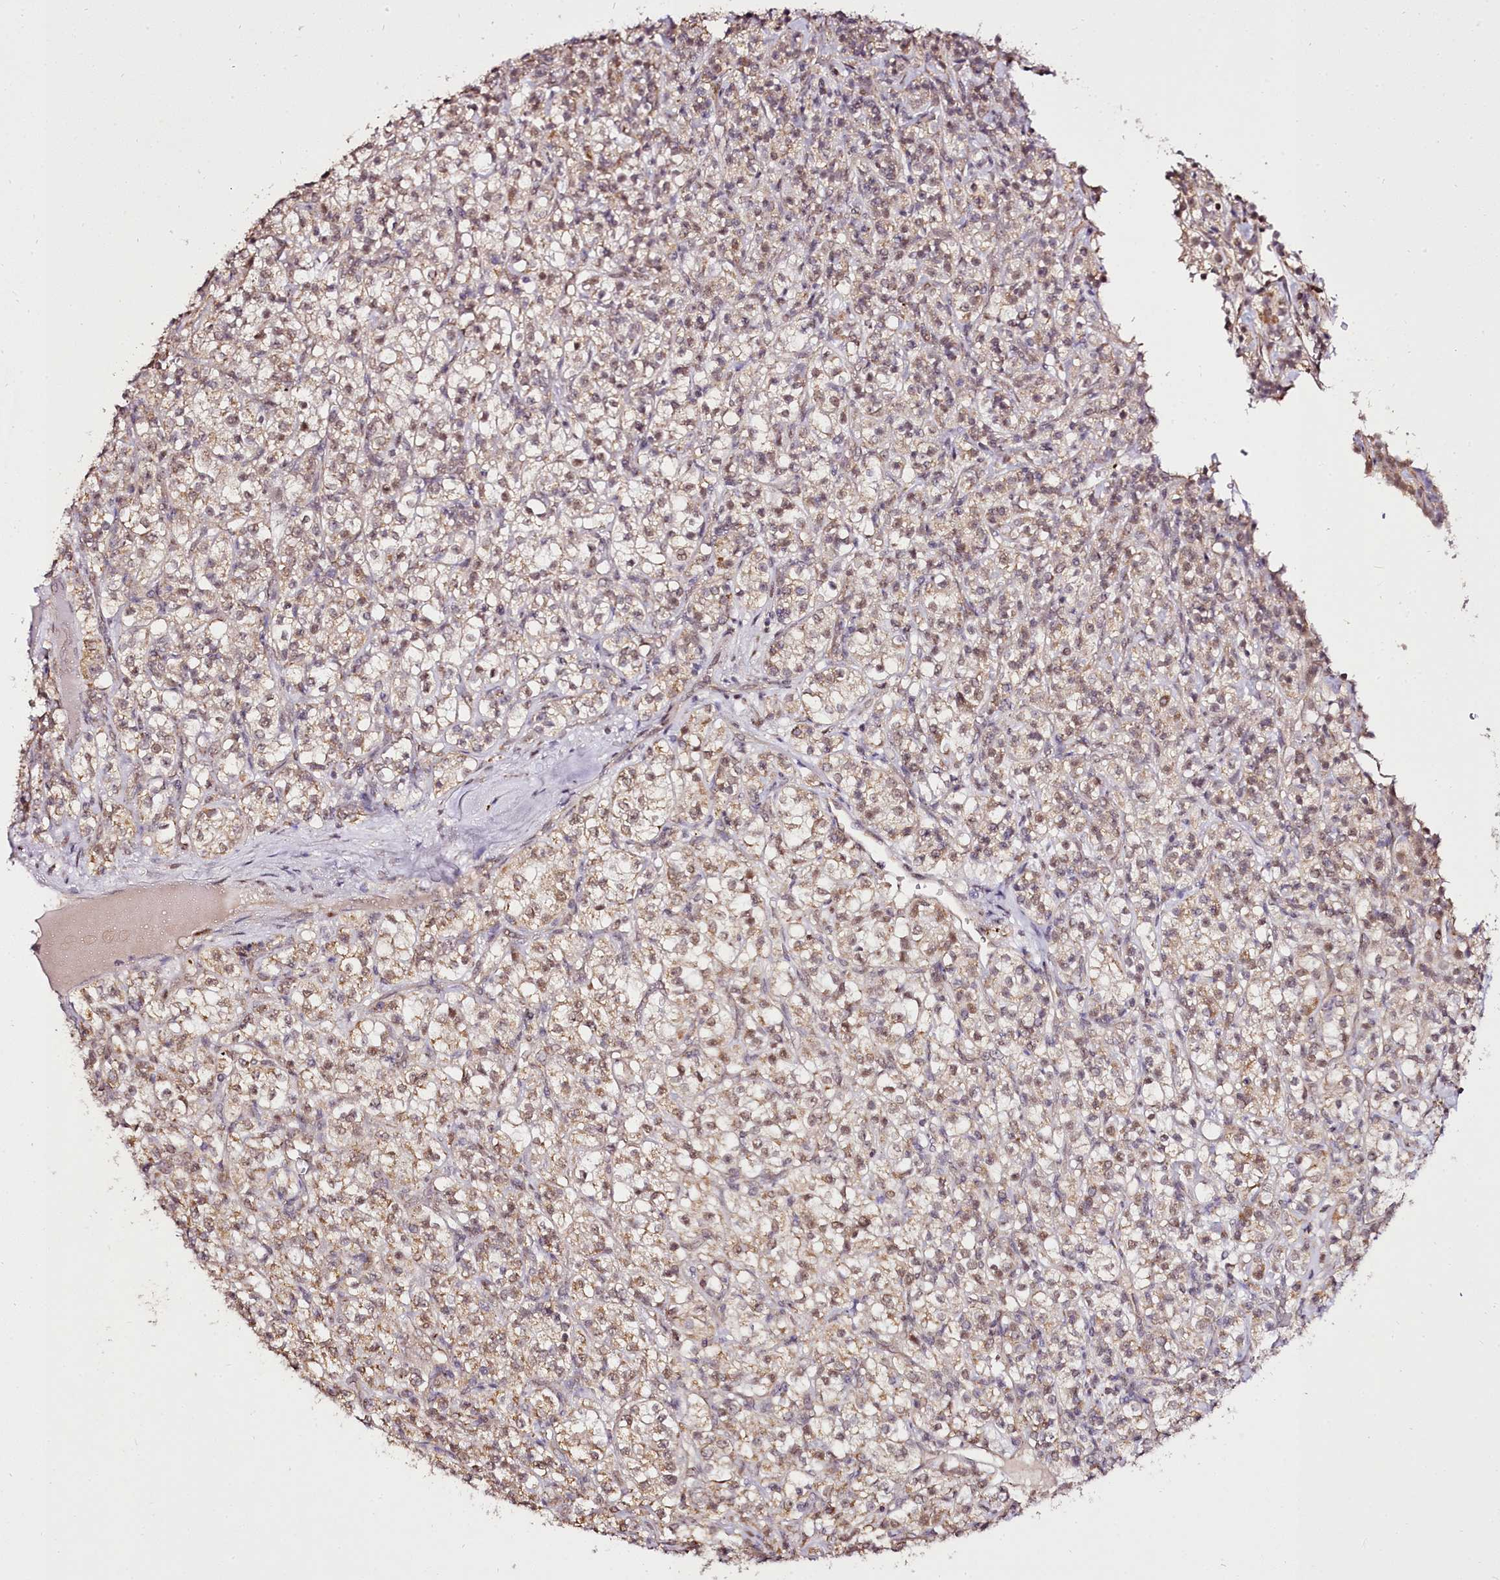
{"staining": {"intensity": "weak", "quantity": ">75%", "location": "cytoplasmic/membranous,nuclear"}, "tissue": "renal cancer", "cell_type": "Tumor cells", "image_type": "cancer", "snomed": [{"axis": "morphology", "description": "Adenocarcinoma, NOS"}, {"axis": "topography", "description": "Kidney"}], "caption": "Human renal cancer (adenocarcinoma) stained with a brown dye reveals weak cytoplasmic/membranous and nuclear positive positivity in about >75% of tumor cells.", "gene": "EDIL3", "patient": {"sex": "male", "age": 77}}